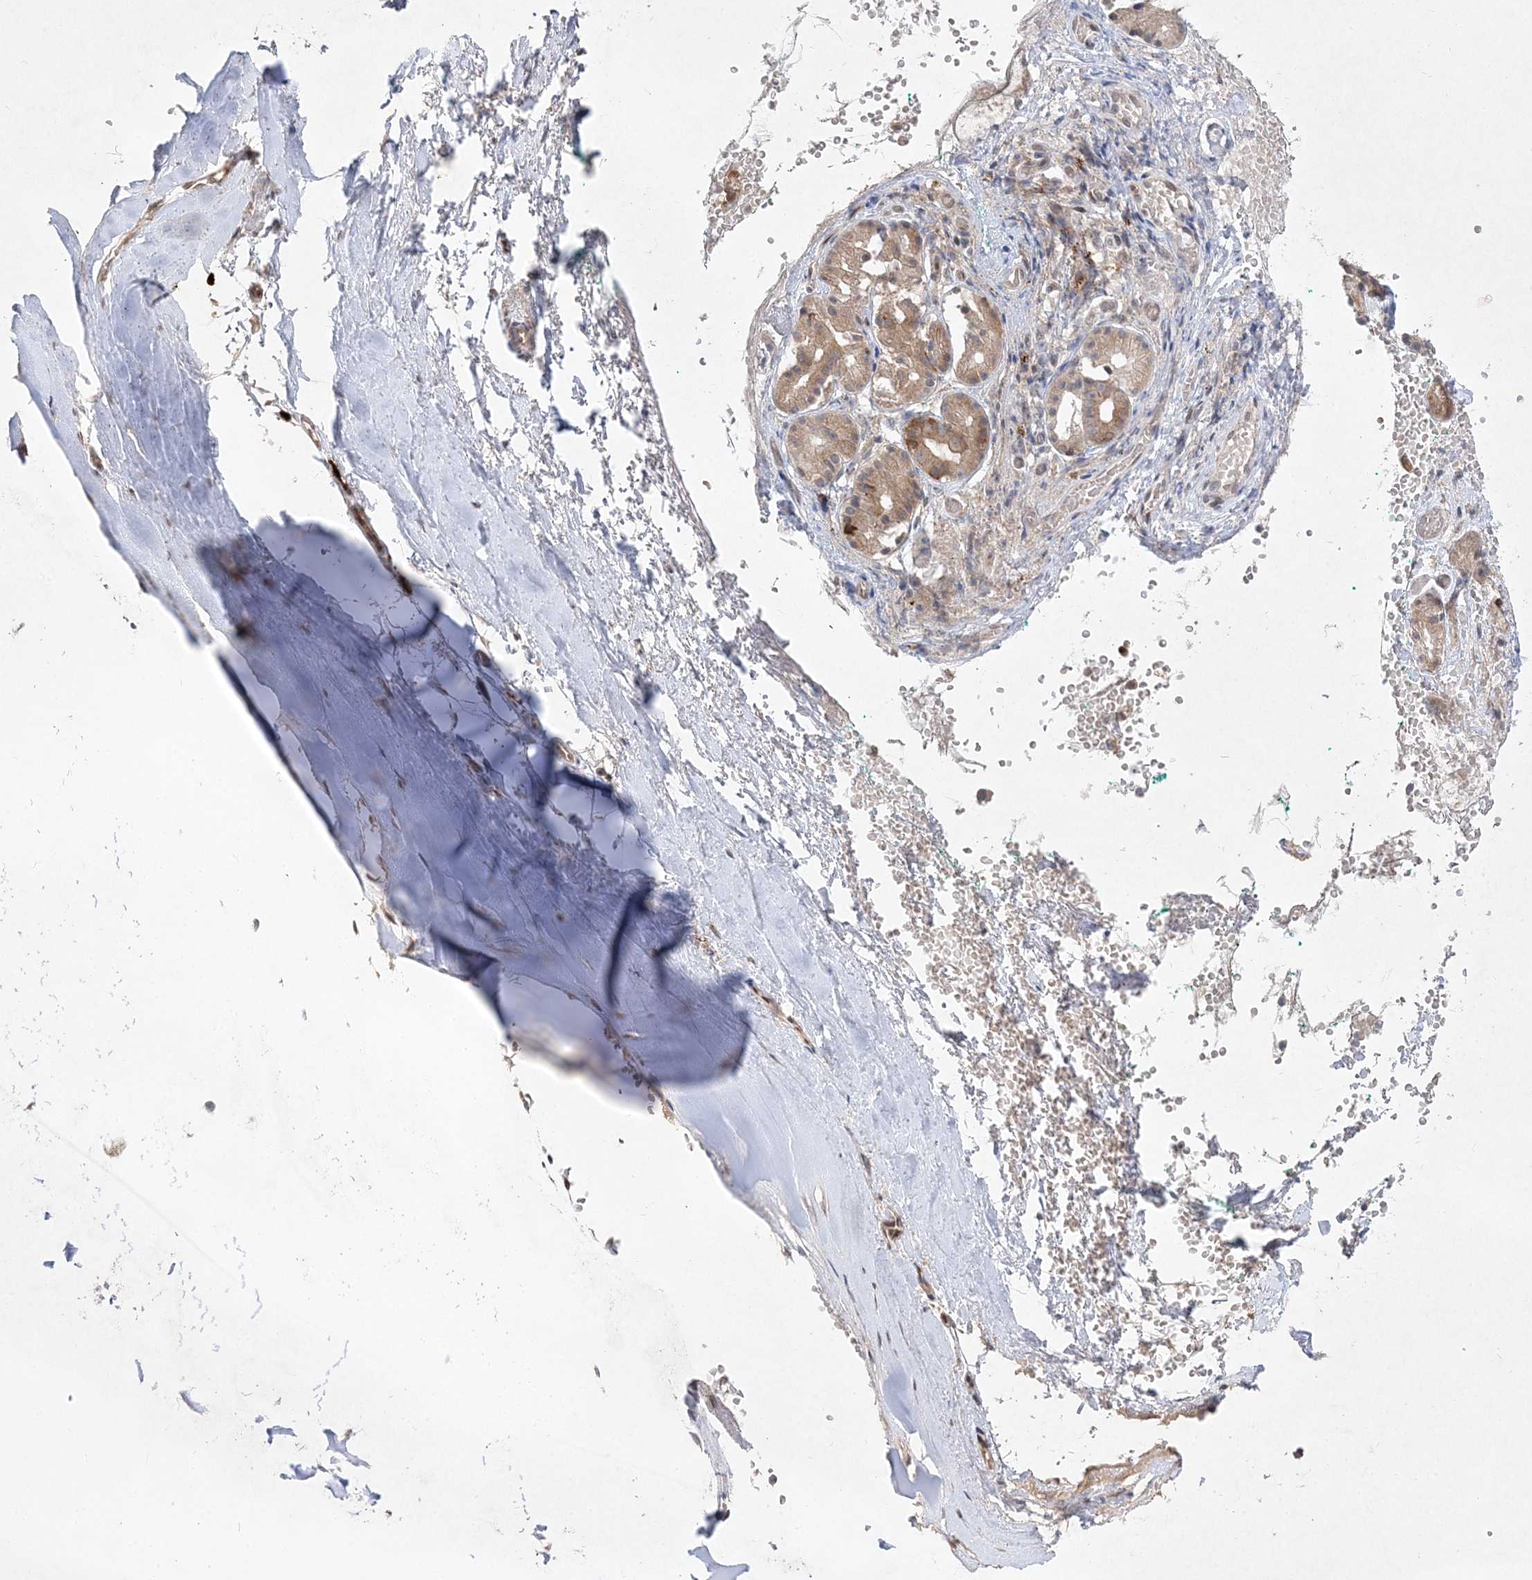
{"staining": {"intensity": "negative", "quantity": "none", "location": "none"}, "tissue": "adipose tissue", "cell_type": "Adipocytes", "image_type": "normal", "snomed": [{"axis": "morphology", "description": "Normal tissue, NOS"}, {"axis": "morphology", "description": "Basal cell carcinoma"}, {"axis": "topography", "description": "Cartilage tissue"}, {"axis": "topography", "description": "Nasopharynx"}, {"axis": "topography", "description": "Oral tissue"}], "caption": "There is no significant staining in adipocytes of adipose tissue. (DAB immunohistochemistry with hematoxylin counter stain).", "gene": "CLNK", "patient": {"sex": "female", "age": 77}}